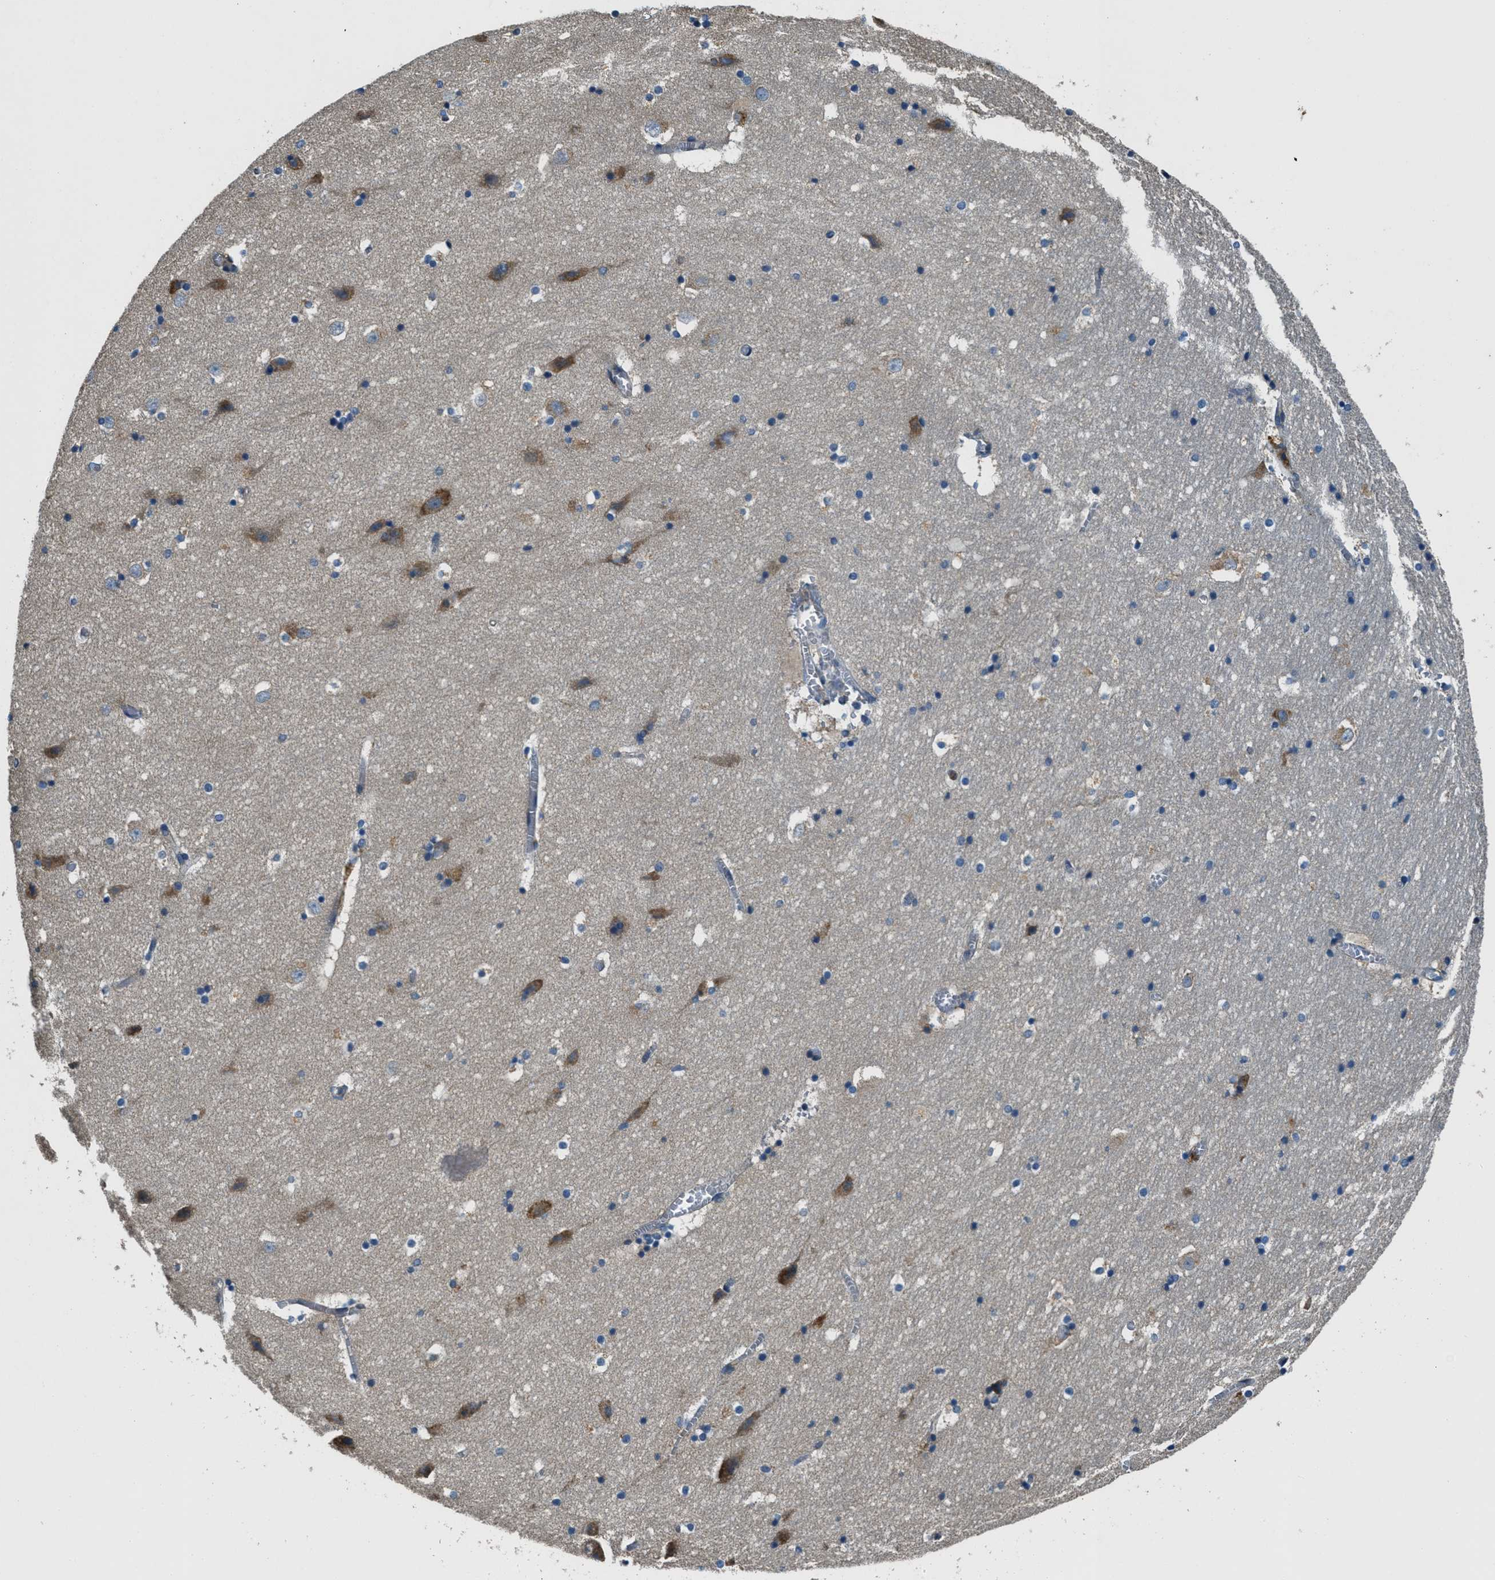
{"staining": {"intensity": "moderate", "quantity": "<25%", "location": "cytoplasmic/membranous"}, "tissue": "hippocampus", "cell_type": "Glial cells", "image_type": "normal", "snomed": [{"axis": "morphology", "description": "Normal tissue, NOS"}, {"axis": "topography", "description": "Hippocampus"}], "caption": "Immunohistochemical staining of unremarkable hippocampus reveals low levels of moderate cytoplasmic/membranous staining in about <25% of glial cells. (Stains: DAB in brown, nuclei in blue, Microscopy: brightfield microscopy at high magnification).", "gene": "GIMAP8", "patient": {"sex": "male", "age": 45}}